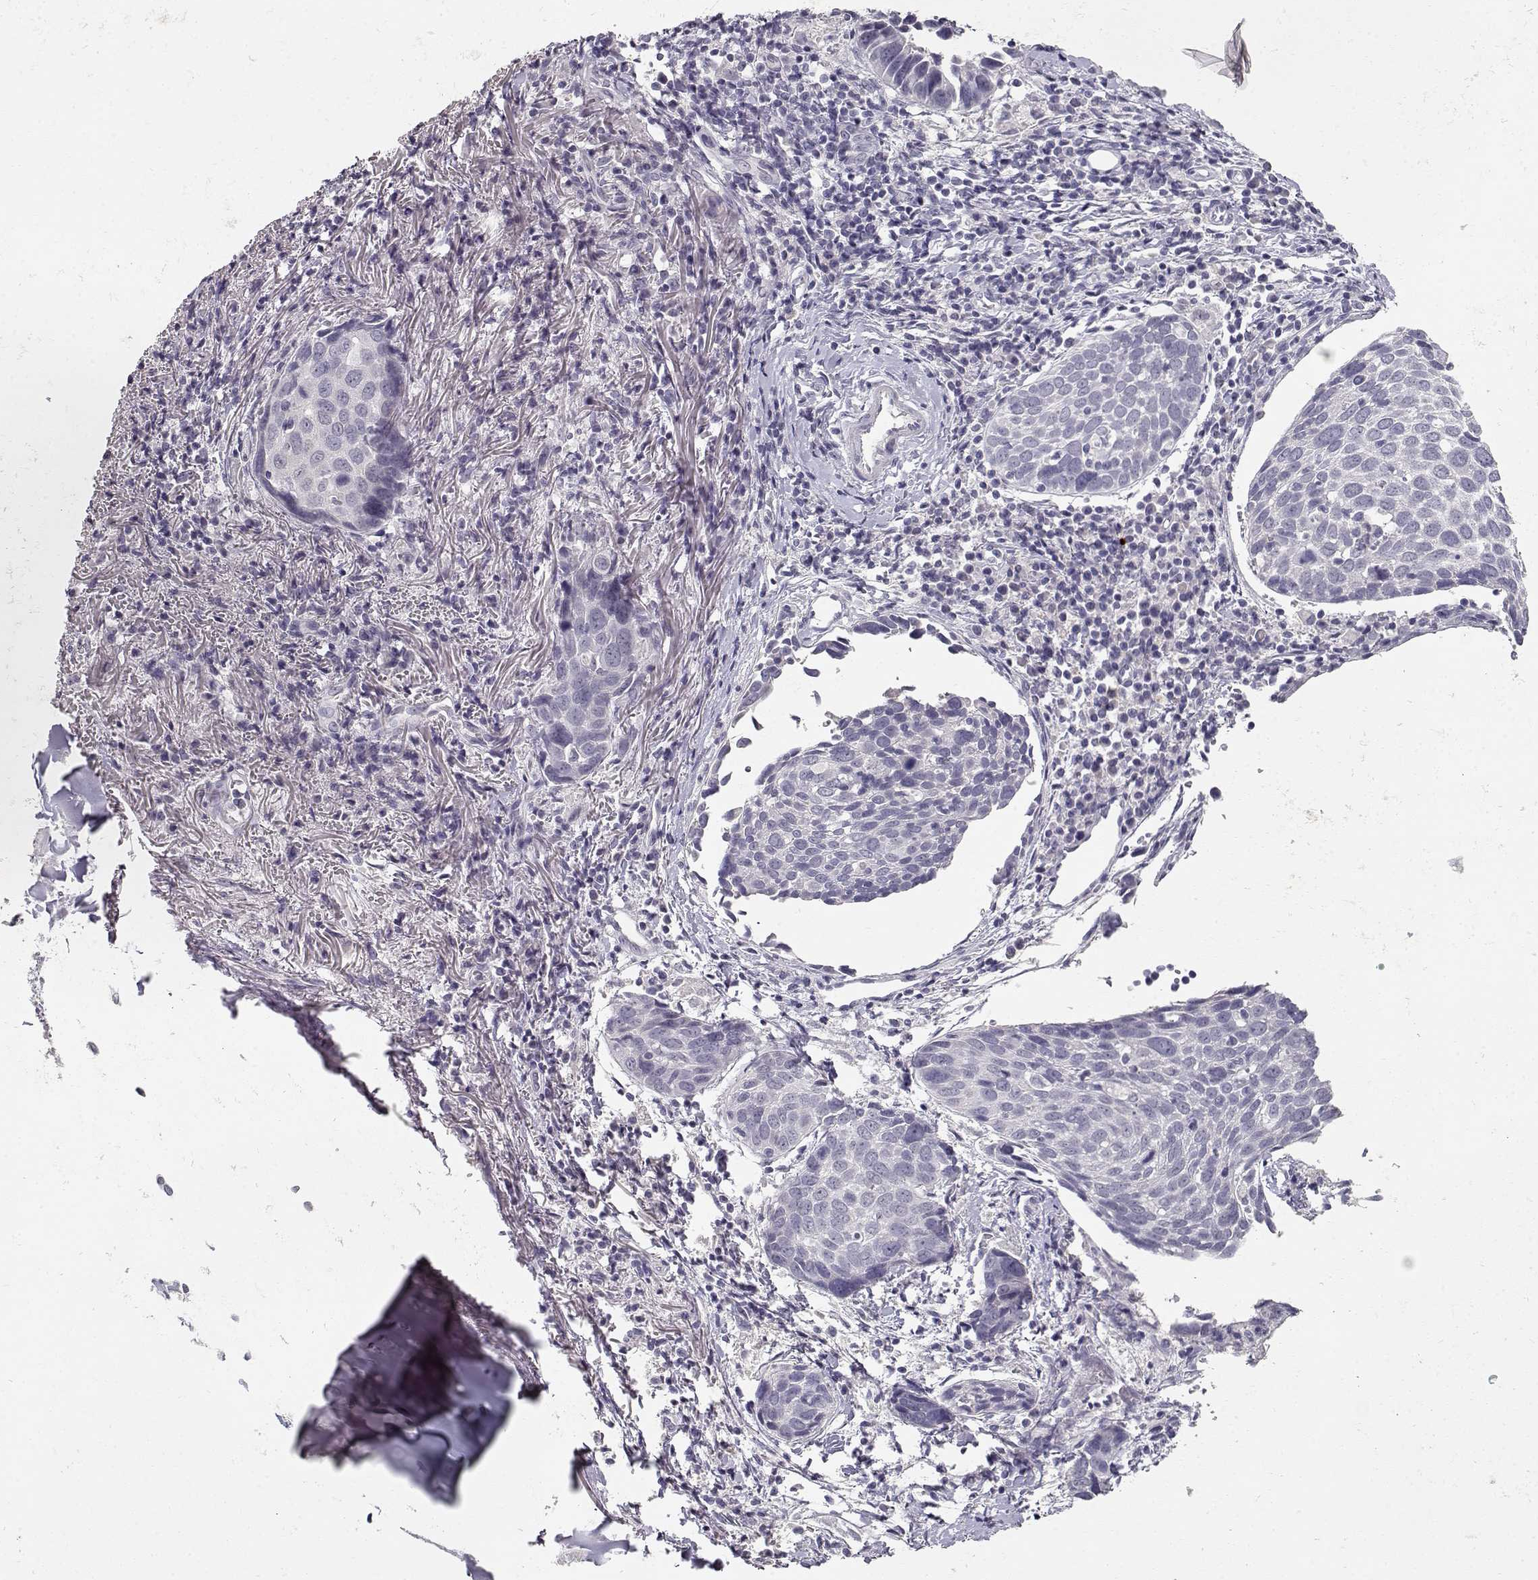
{"staining": {"intensity": "negative", "quantity": "none", "location": "none"}, "tissue": "lung cancer", "cell_type": "Tumor cells", "image_type": "cancer", "snomed": [{"axis": "morphology", "description": "Squamous cell carcinoma, NOS"}, {"axis": "topography", "description": "Lung"}], "caption": "Immunohistochemistry of human lung squamous cell carcinoma exhibits no staining in tumor cells.", "gene": "TPH2", "patient": {"sex": "male", "age": 57}}